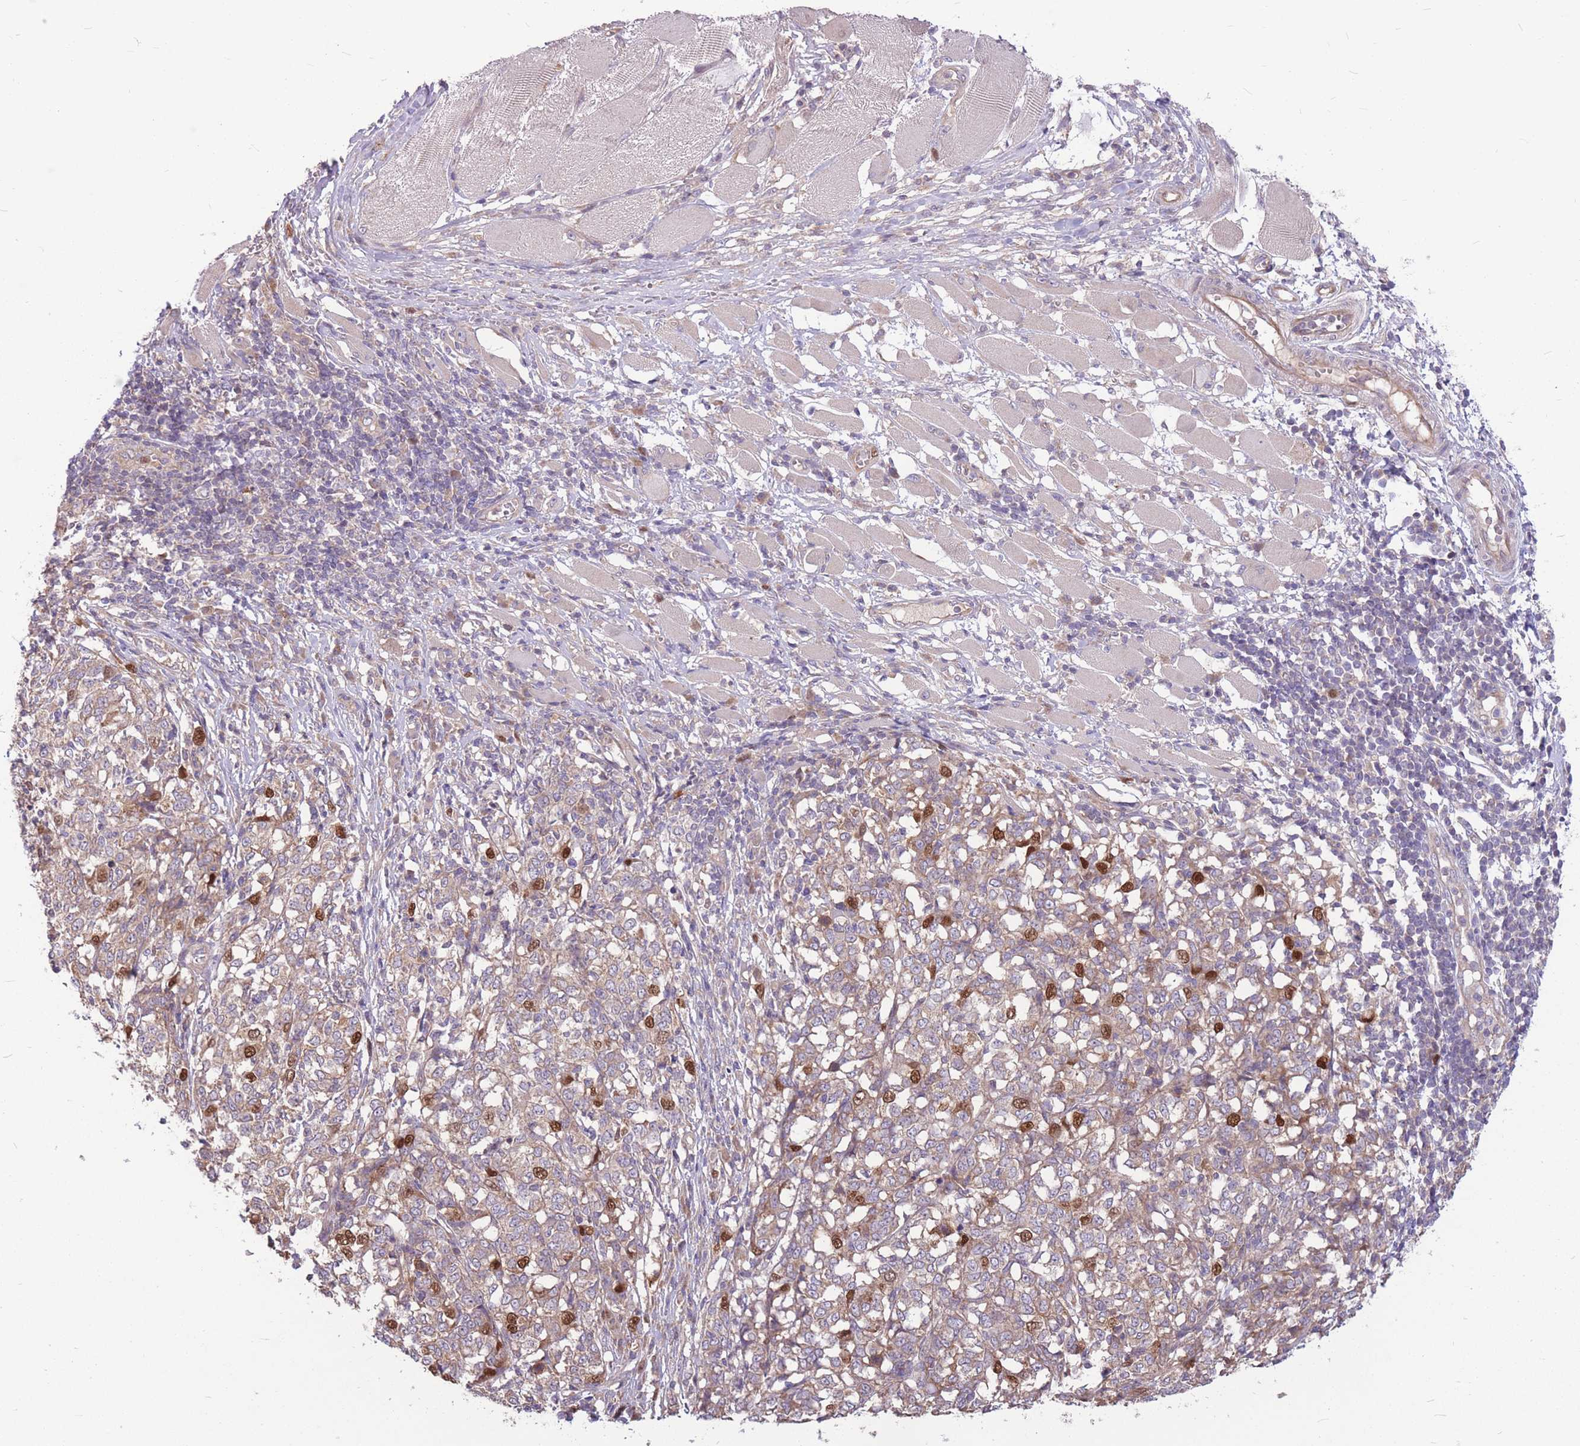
{"staining": {"intensity": "strong", "quantity": "<25%", "location": "nuclear"}, "tissue": "melanoma", "cell_type": "Tumor cells", "image_type": "cancer", "snomed": [{"axis": "morphology", "description": "Malignant melanoma, NOS"}, {"axis": "topography", "description": "Skin"}], "caption": "A medium amount of strong nuclear expression is present in about <25% of tumor cells in malignant melanoma tissue.", "gene": "GMNN", "patient": {"sex": "female", "age": 72}}